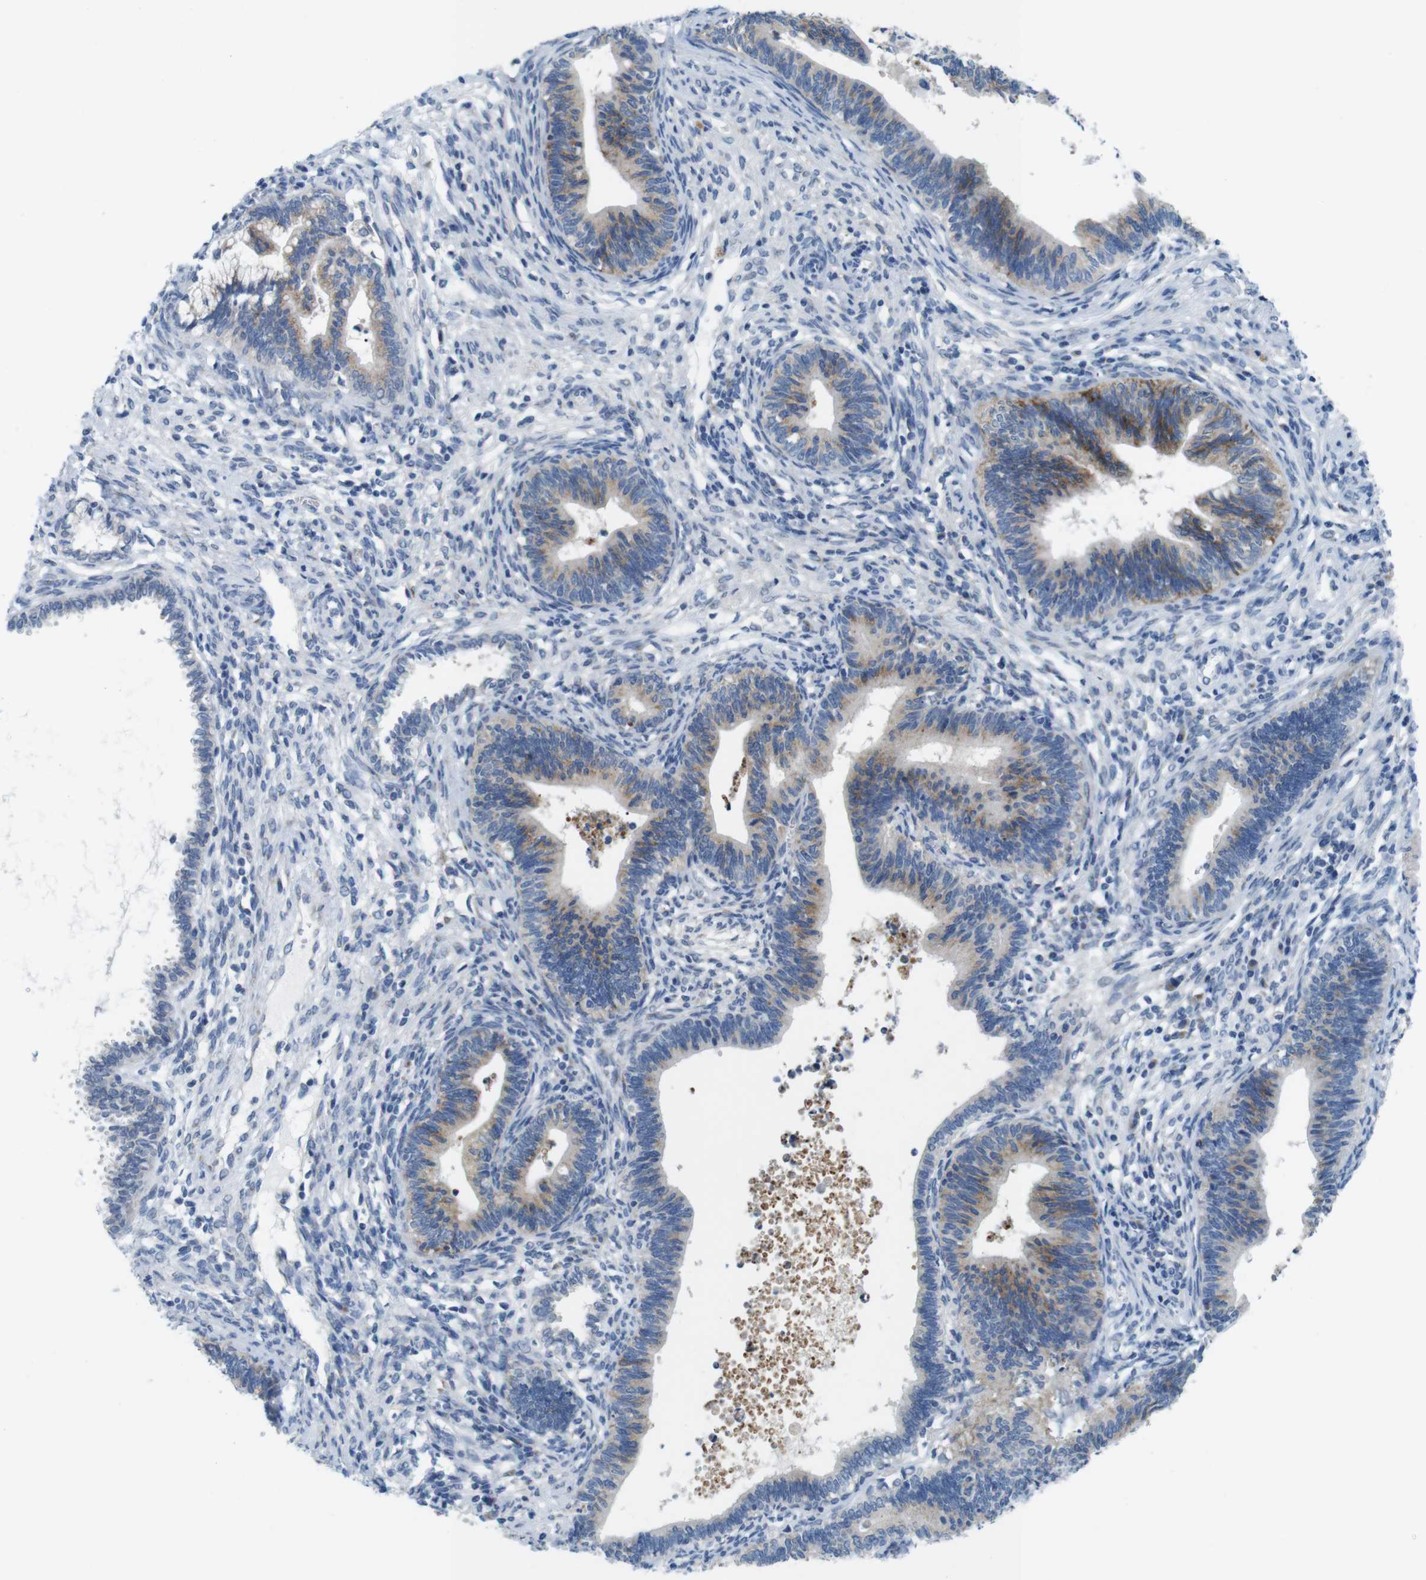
{"staining": {"intensity": "moderate", "quantity": "25%-75%", "location": "cytoplasmic/membranous"}, "tissue": "cervical cancer", "cell_type": "Tumor cells", "image_type": "cancer", "snomed": [{"axis": "morphology", "description": "Adenocarcinoma, NOS"}, {"axis": "topography", "description": "Cervix"}], "caption": "A histopathology image of human cervical cancer (adenocarcinoma) stained for a protein shows moderate cytoplasmic/membranous brown staining in tumor cells.", "gene": "GOLGA2", "patient": {"sex": "female", "age": 44}}